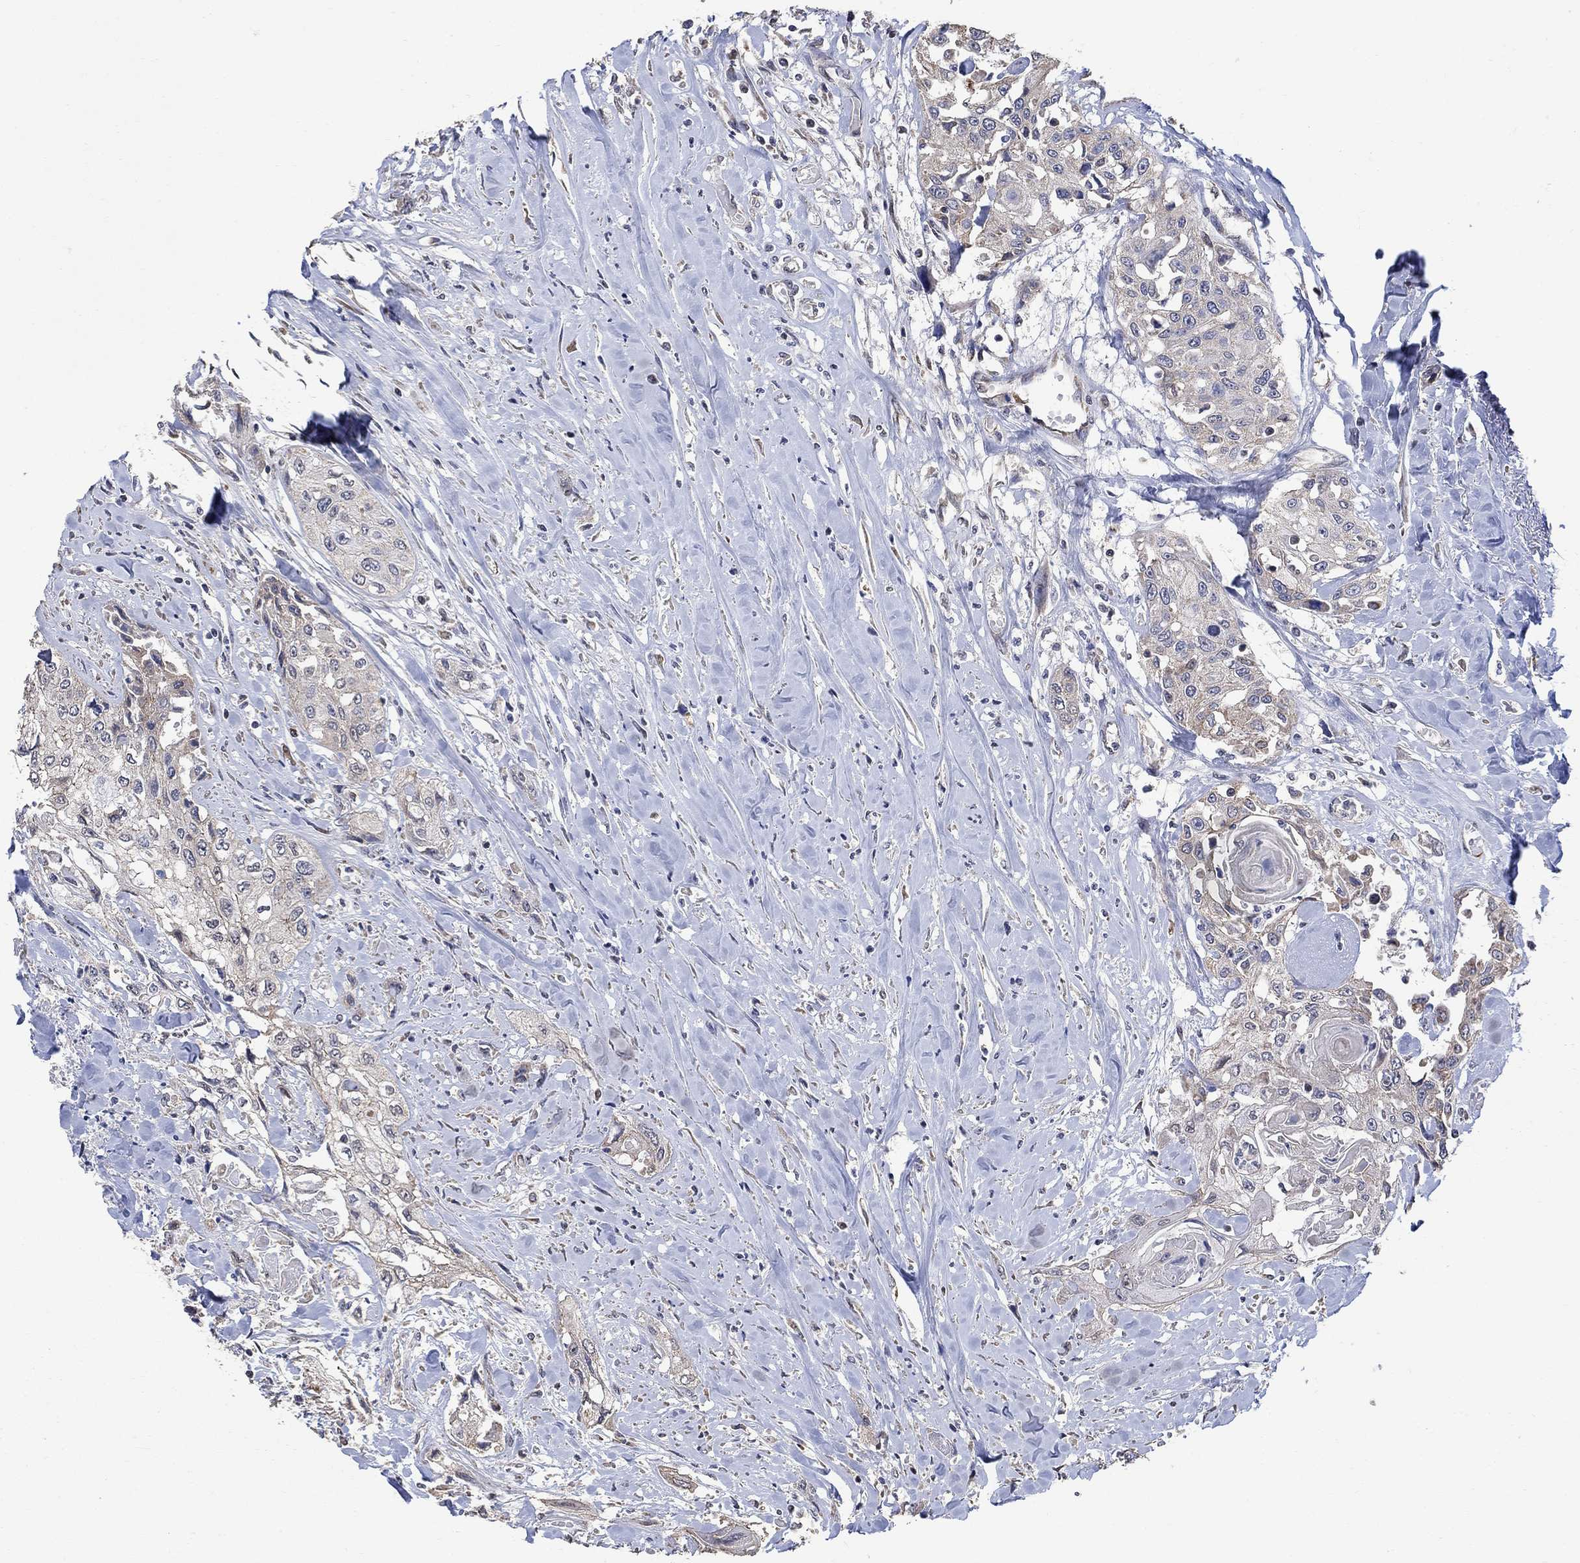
{"staining": {"intensity": "negative", "quantity": "none", "location": "none"}, "tissue": "head and neck cancer", "cell_type": "Tumor cells", "image_type": "cancer", "snomed": [{"axis": "morphology", "description": "Normal tissue, NOS"}, {"axis": "morphology", "description": "Squamous cell carcinoma, NOS"}, {"axis": "topography", "description": "Oral tissue"}, {"axis": "topography", "description": "Peripheral nerve tissue"}, {"axis": "topography", "description": "Head-Neck"}], "caption": "Tumor cells are negative for brown protein staining in squamous cell carcinoma (head and neck).", "gene": "ANKRA2", "patient": {"sex": "female", "age": 59}}